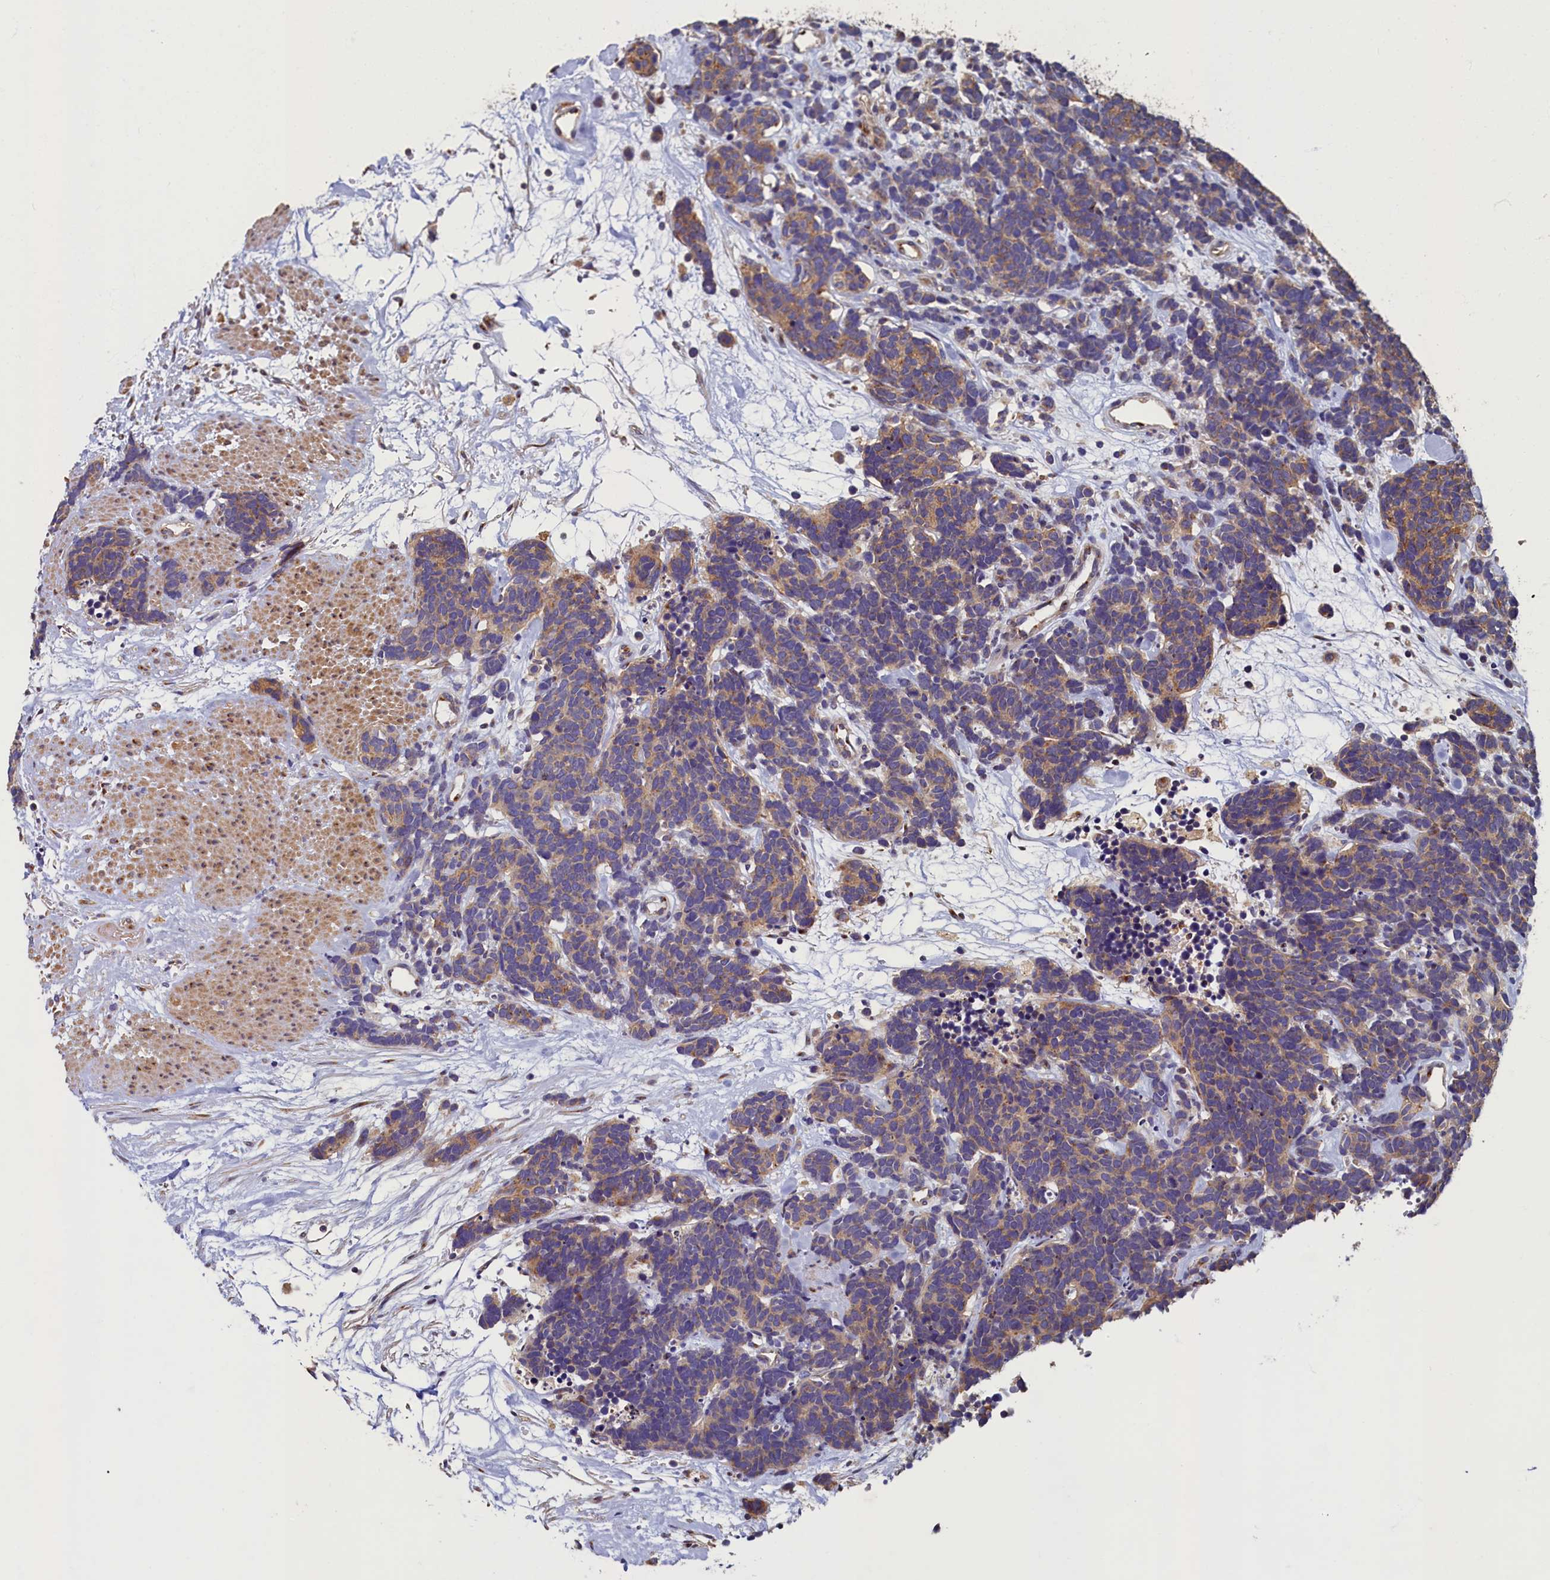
{"staining": {"intensity": "moderate", "quantity": "25%-75%", "location": "cytoplasmic/membranous"}, "tissue": "carcinoid", "cell_type": "Tumor cells", "image_type": "cancer", "snomed": [{"axis": "morphology", "description": "Carcinoma, NOS"}, {"axis": "morphology", "description": "Carcinoid, malignant, NOS"}, {"axis": "topography", "description": "Urinary bladder"}], "caption": "Immunohistochemical staining of human carcinoma displays medium levels of moderate cytoplasmic/membranous protein expression in about 25%-75% of tumor cells. Nuclei are stained in blue.", "gene": "TMEM181", "patient": {"sex": "male", "age": 57}}